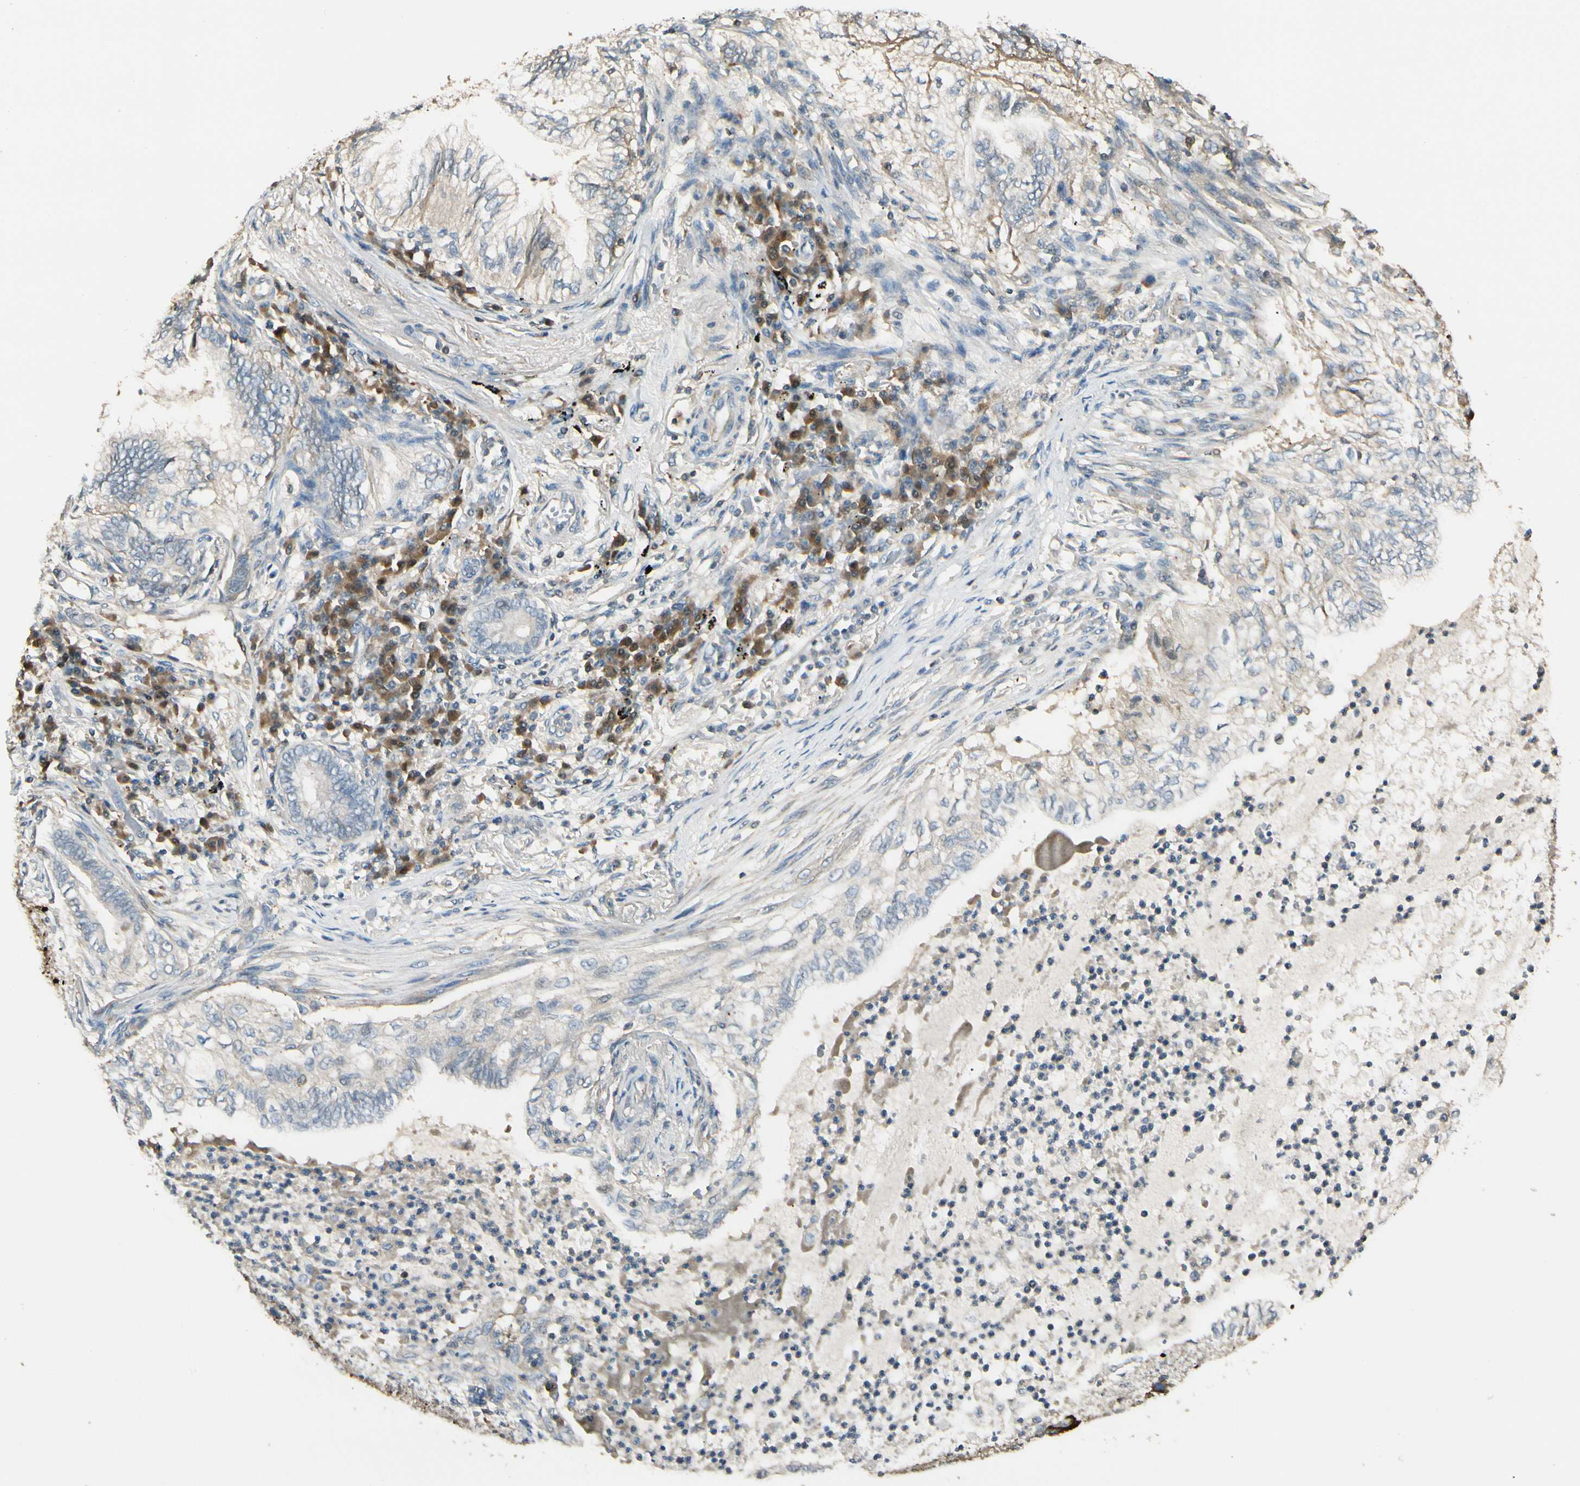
{"staining": {"intensity": "weak", "quantity": "<25%", "location": "cytoplasmic/membranous"}, "tissue": "lung cancer", "cell_type": "Tumor cells", "image_type": "cancer", "snomed": [{"axis": "morphology", "description": "Normal tissue, NOS"}, {"axis": "morphology", "description": "Adenocarcinoma, NOS"}, {"axis": "topography", "description": "Bronchus"}, {"axis": "topography", "description": "Lung"}], "caption": "High power microscopy micrograph of an IHC histopathology image of lung adenocarcinoma, revealing no significant positivity in tumor cells. The staining was performed using DAB to visualize the protein expression in brown, while the nuclei were stained in blue with hematoxylin (Magnification: 20x).", "gene": "PLXNA1", "patient": {"sex": "female", "age": 70}}